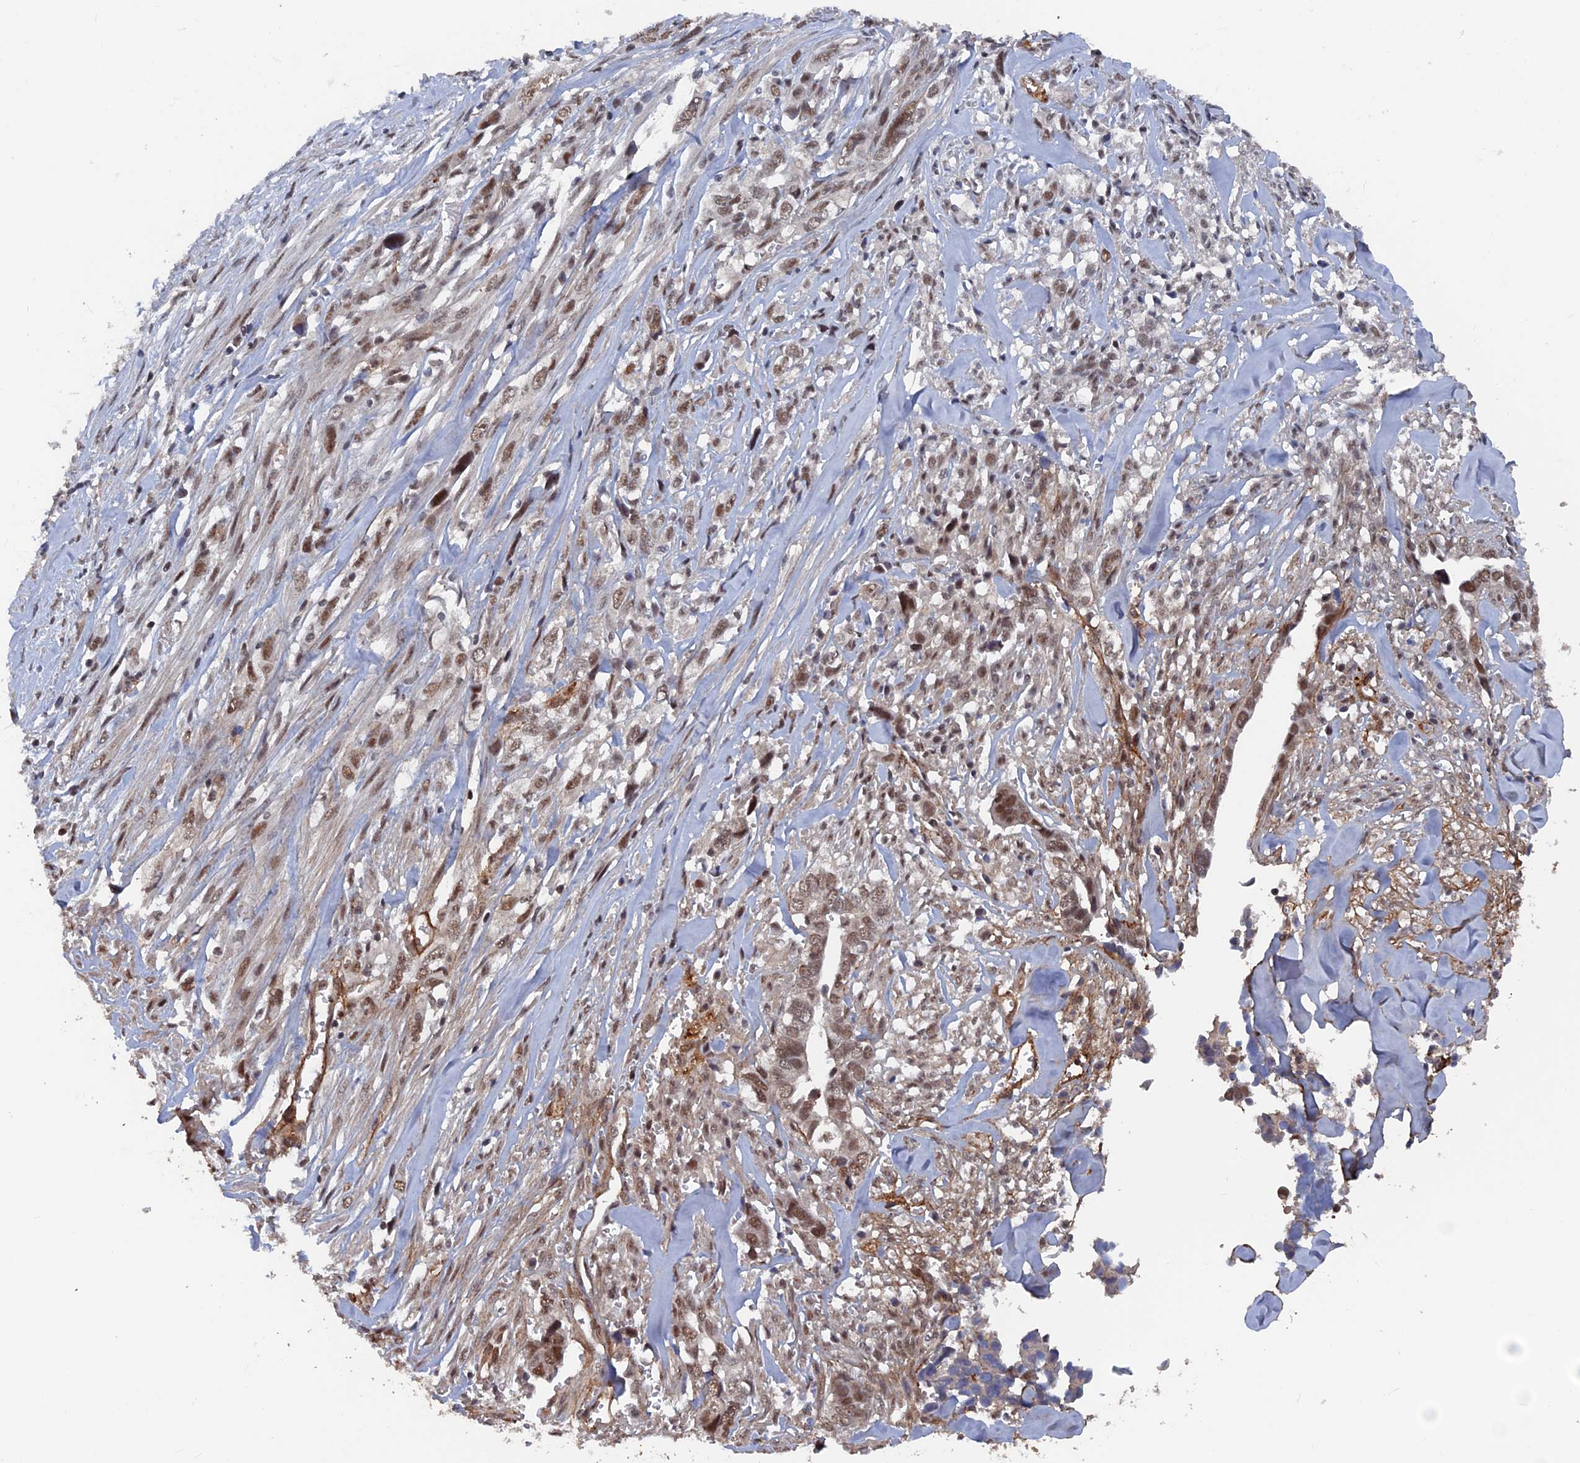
{"staining": {"intensity": "moderate", "quantity": "25%-75%", "location": "nuclear"}, "tissue": "liver cancer", "cell_type": "Tumor cells", "image_type": "cancer", "snomed": [{"axis": "morphology", "description": "Cholangiocarcinoma"}, {"axis": "topography", "description": "Liver"}], "caption": "Human liver cancer stained for a protein (brown) exhibits moderate nuclear positive expression in about 25%-75% of tumor cells.", "gene": "SH3D21", "patient": {"sex": "female", "age": 79}}